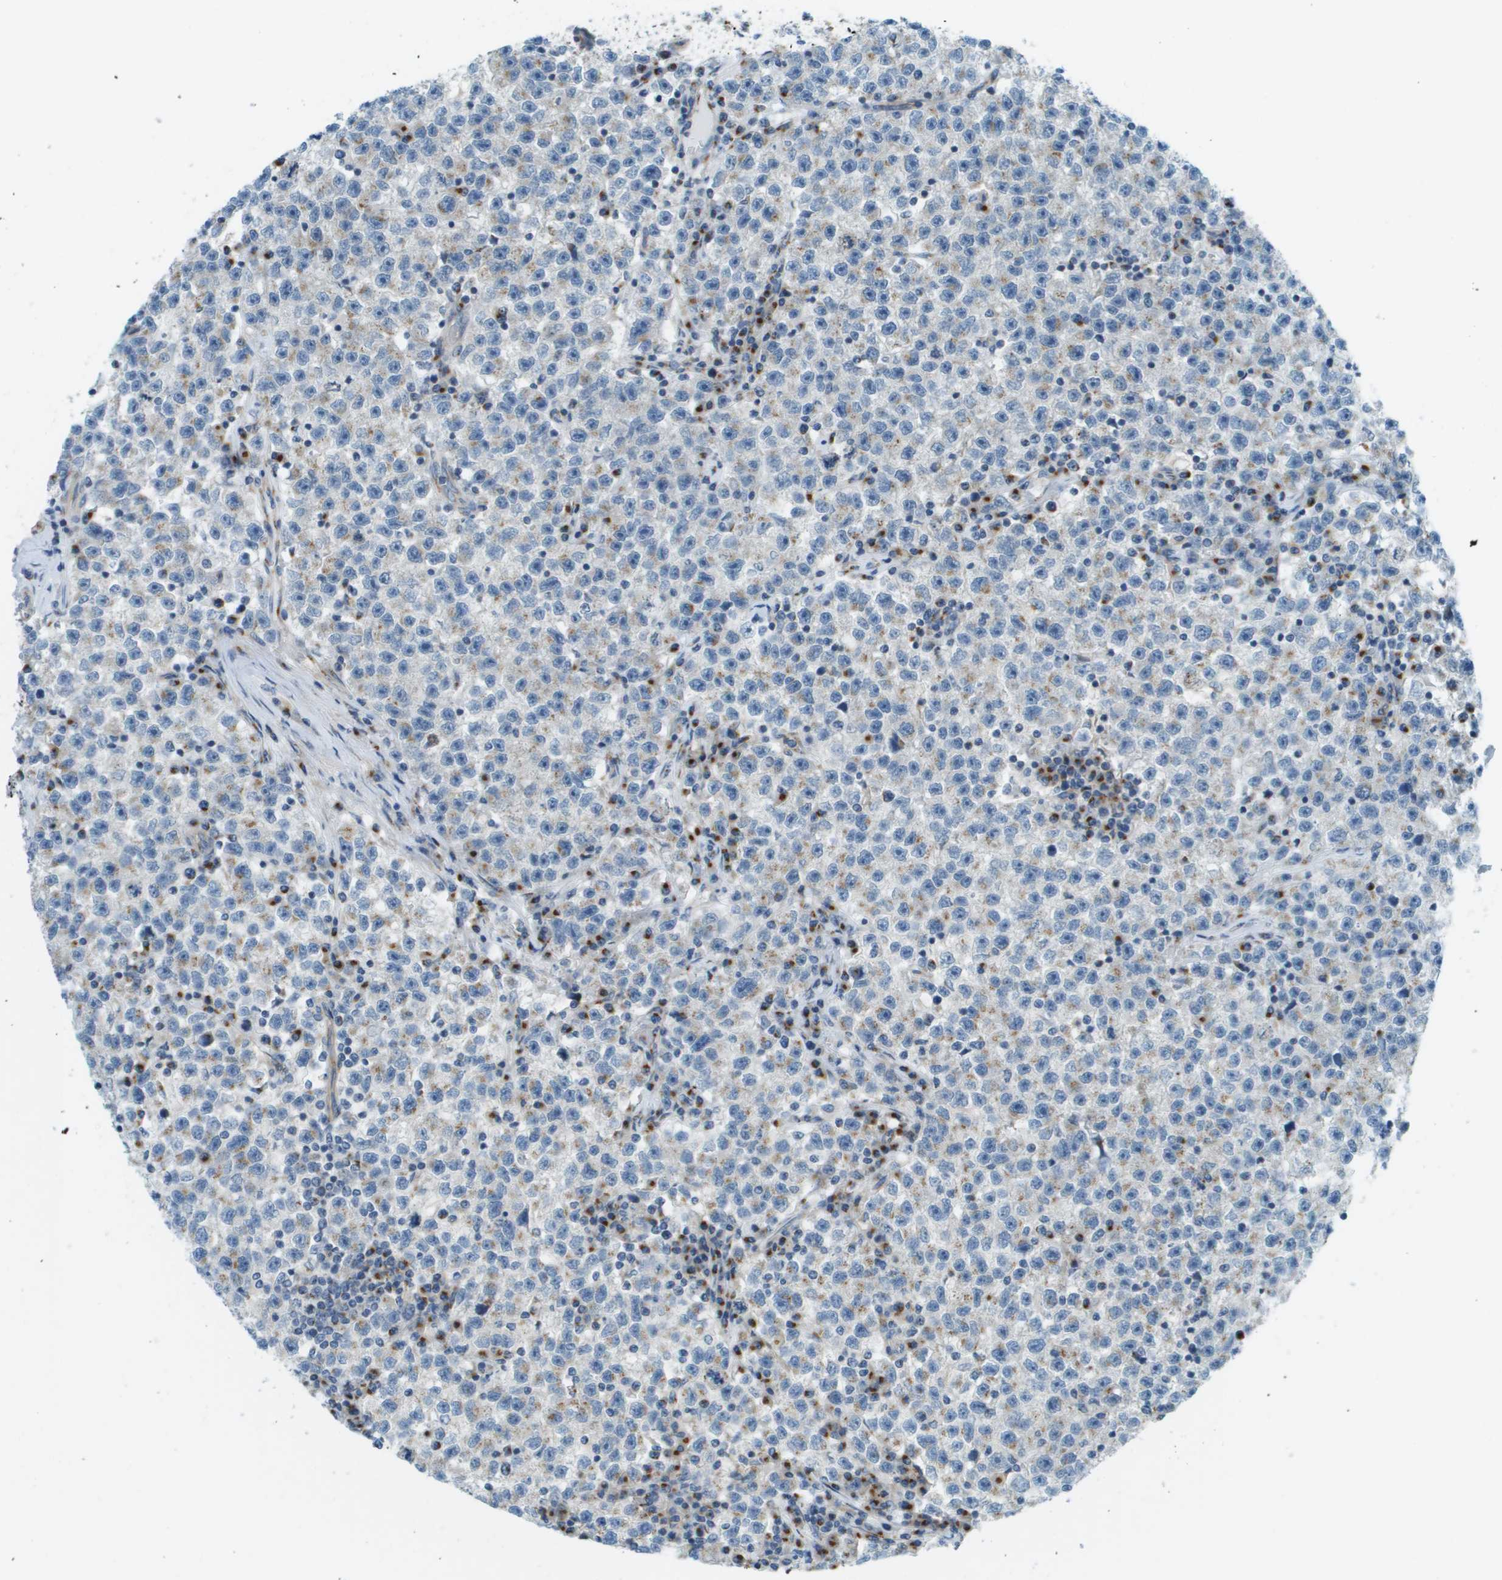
{"staining": {"intensity": "weak", "quantity": "25%-75%", "location": "cytoplasmic/membranous"}, "tissue": "testis cancer", "cell_type": "Tumor cells", "image_type": "cancer", "snomed": [{"axis": "morphology", "description": "Seminoma, NOS"}, {"axis": "topography", "description": "Testis"}], "caption": "IHC of human seminoma (testis) demonstrates low levels of weak cytoplasmic/membranous staining in approximately 25%-75% of tumor cells.", "gene": "ACBD3", "patient": {"sex": "male", "age": 22}}